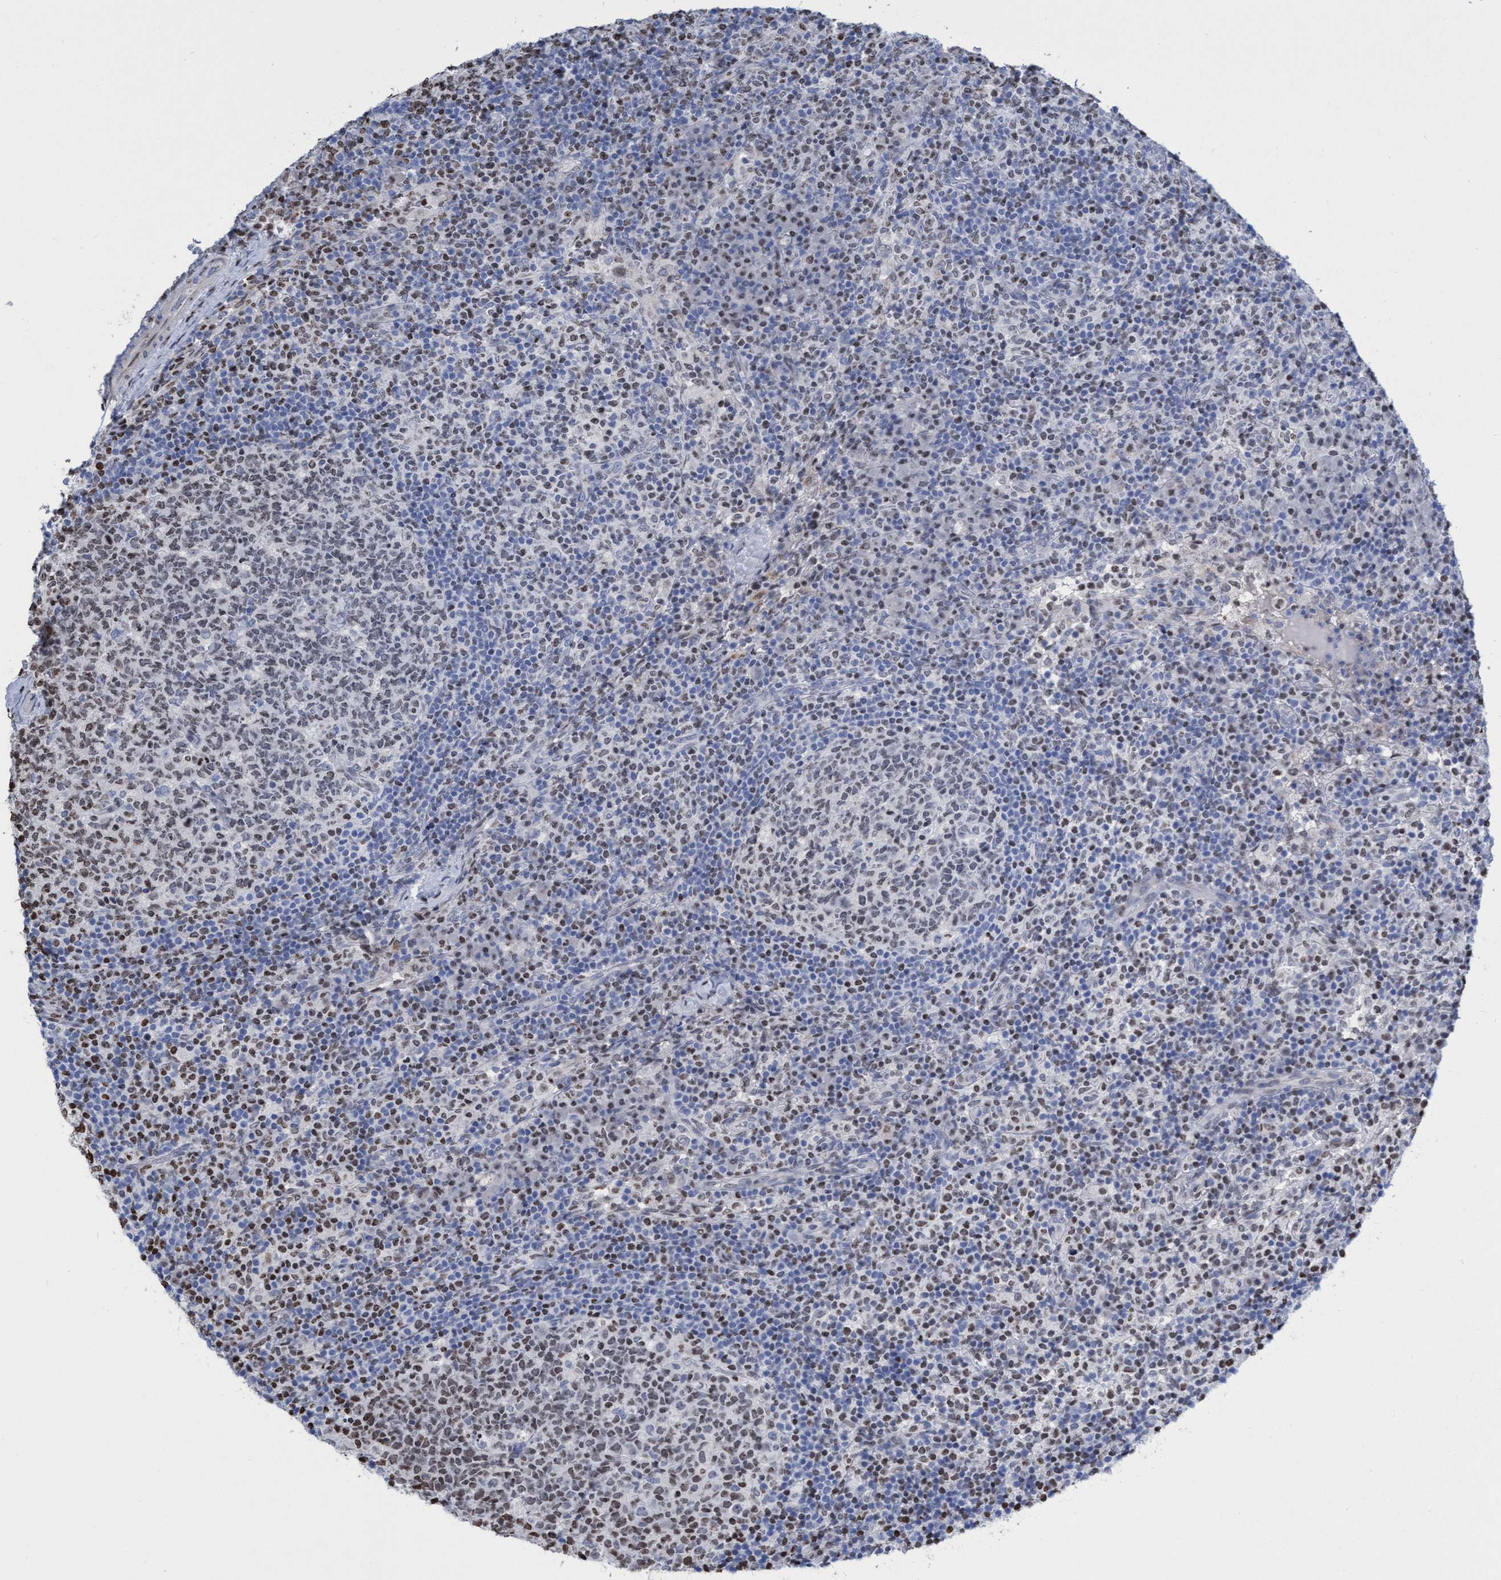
{"staining": {"intensity": "weak", "quantity": "25%-75%", "location": "nuclear"}, "tissue": "lymph node", "cell_type": "Germinal center cells", "image_type": "normal", "snomed": [{"axis": "morphology", "description": "Normal tissue, NOS"}, {"axis": "morphology", "description": "Inflammation, NOS"}, {"axis": "topography", "description": "Lymph node"}], "caption": "An image of lymph node stained for a protein shows weak nuclear brown staining in germinal center cells. Using DAB (brown) and hematoxylin (blue) stains, captured at high magnification using brightfield microscopy.", "gene": "CBX2", "patient": {"sex": "male", "age": 55}}